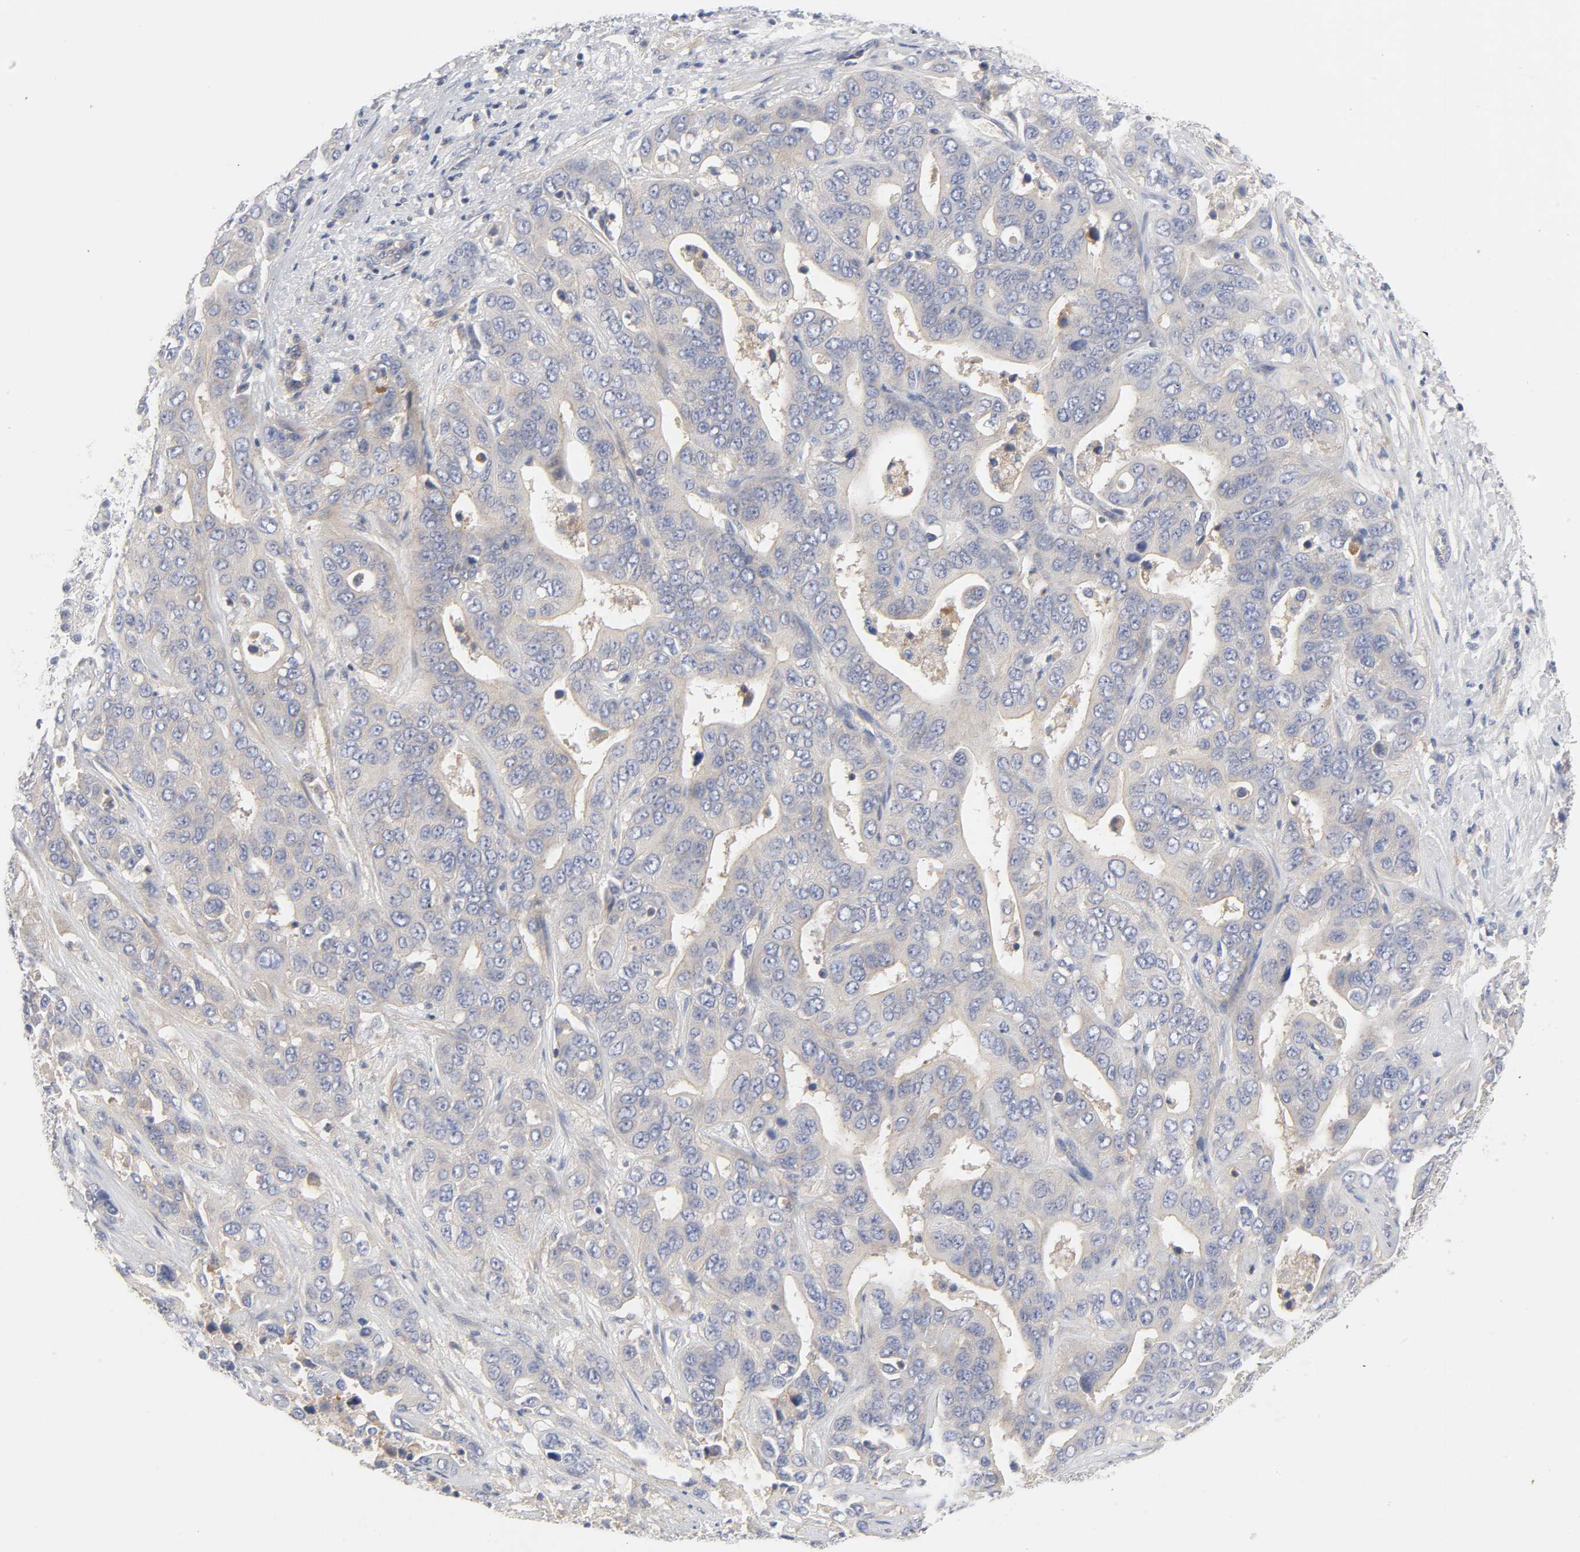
{"staining": {"intensity": "weak", "quantity": ">75%", "location": "cytoplasmic/membranous"}, "tissue": "liver cancer", "cell_type": "Tumor cells", "image_type": "cancer", "snomed": [{"axis": "morphology", "description": "Cholangiocarcinoma"}, {"axis": "topography", "description": "Liver"}], "caption": "Liver cancer (cholangiocarcinoma) stained with a protein marker exhibits weak staining in tumor cells.", "gene": "ROCK1", "patient": {"sex": "female", "age": 52}}